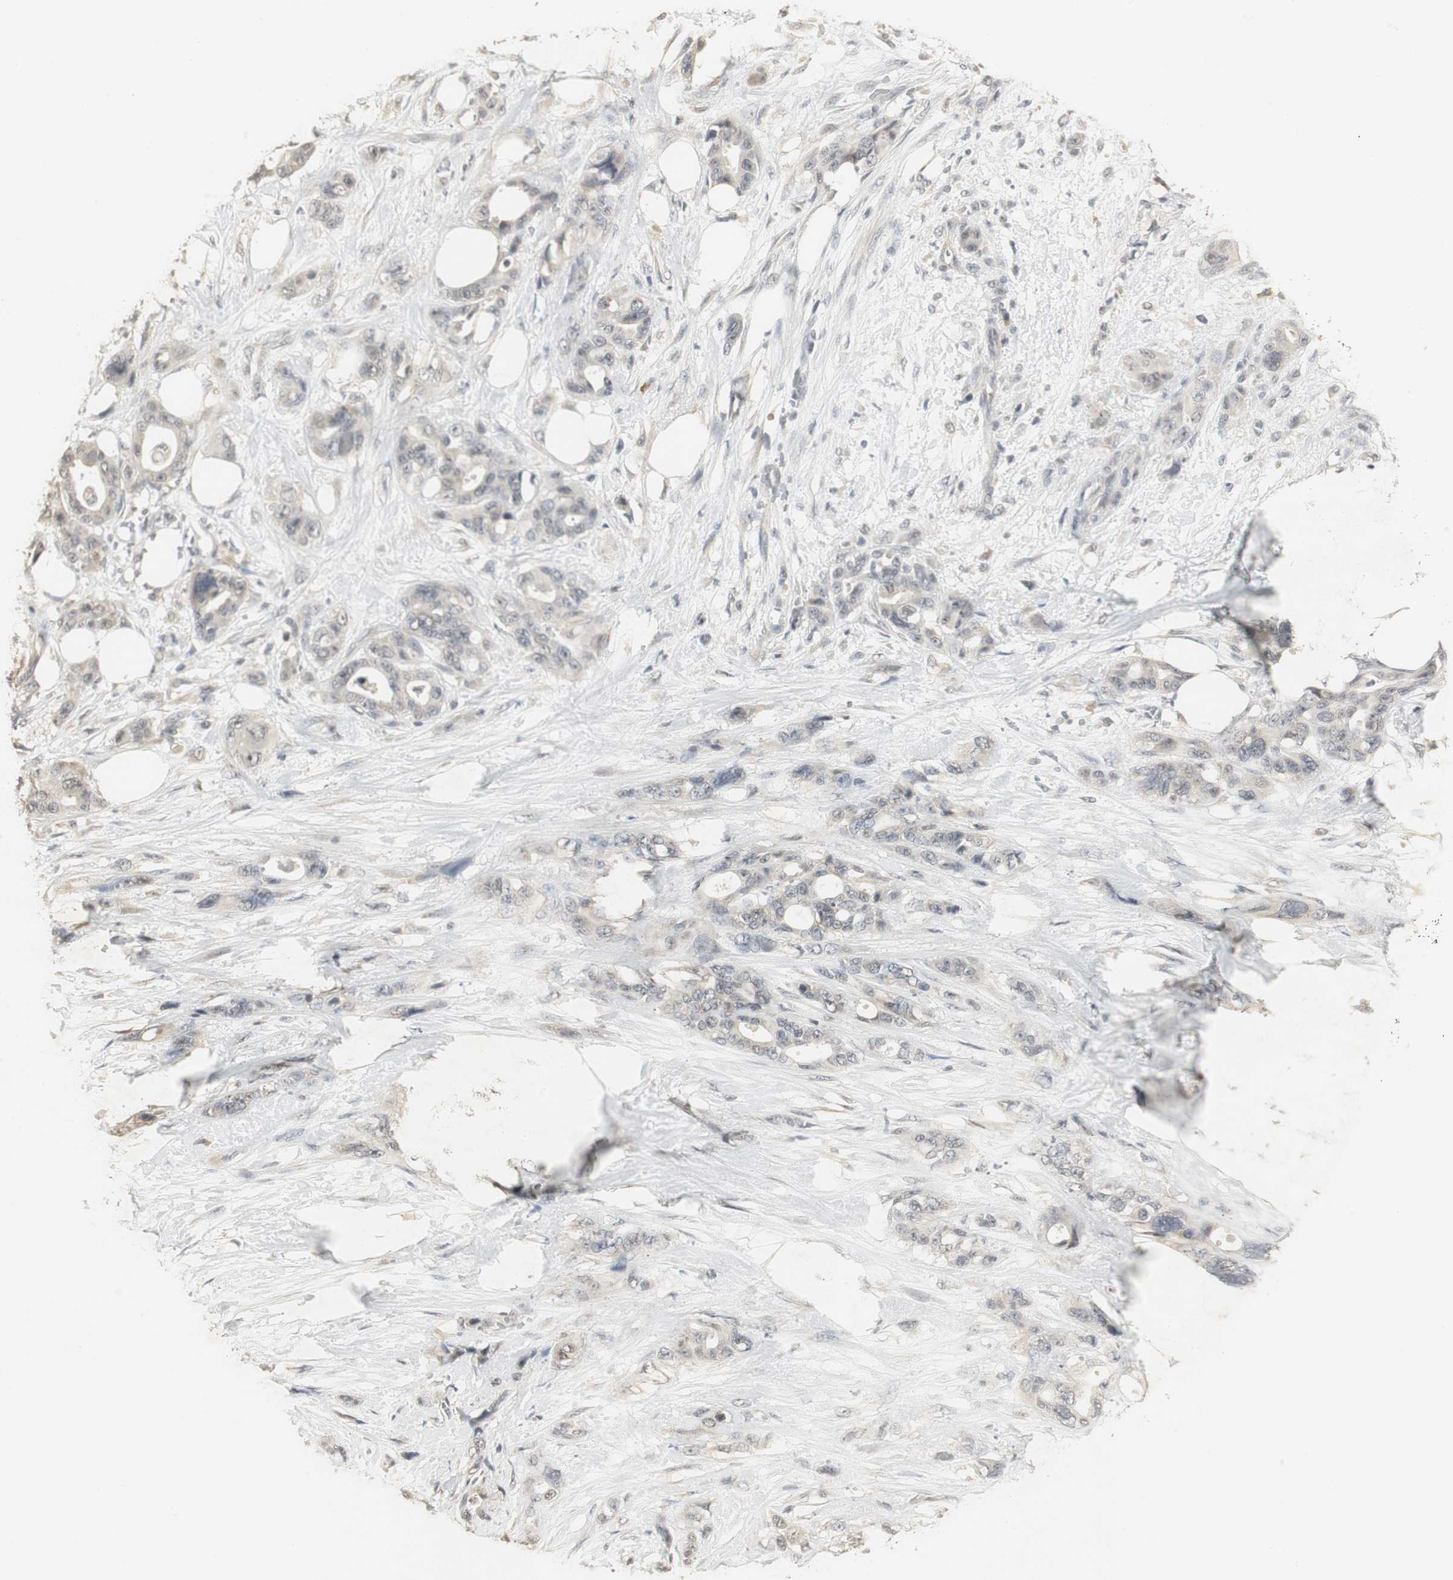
{"staining": {"intensity": "weak", "quantity": "<25%", "location": "cytoplasmic/membranous"}, "tissue": "pancreatic cancer", "cell_type": "Tumor cells", "image_type": "cancer", "snomed": [{"axis": "morphology", "description": "Adenocarcinoma, NOS"}, {"axis": "topography", "description": "Pancreas"}], "caption": "Pancreatic adenocarcinoma was stained to show a protein in brown. There is no significant staining in tumor cells.", "gene": "ELOA", "patient": {"sex": "male", "age": 46}}